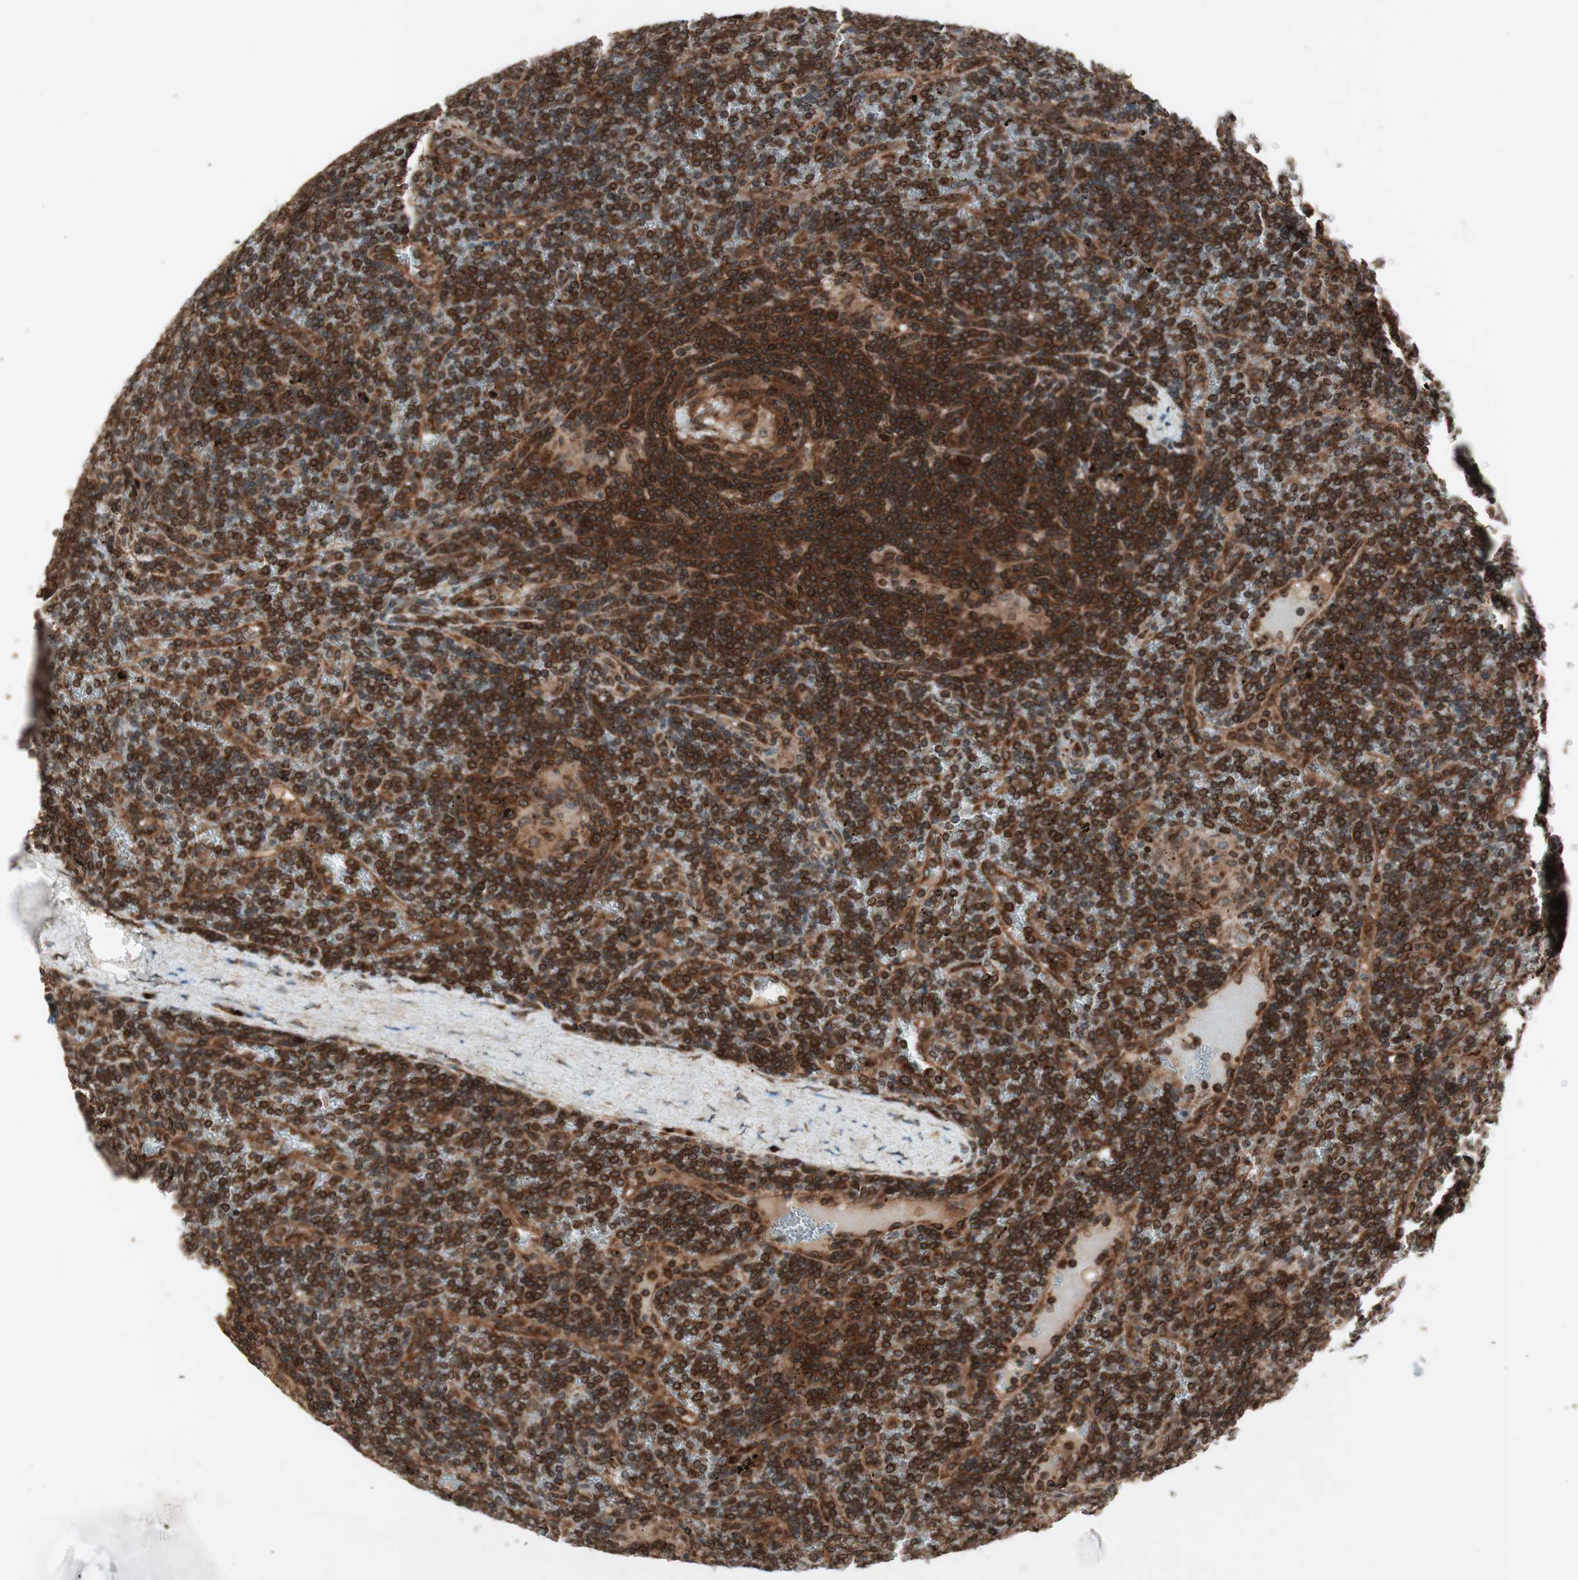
{"staining": {"intensity": "strong", "quantity": ">75%", "location": "cytoplasmic/membranous,nuclear"}, "tissue": "lymphoma", "cell_type": "Tumor cells", "image_type": "cancer", "snomed": [{"axis": "morphology", "description": "Malignant lymphoma, non-Hodgkin's type, Low grade"}, {"axis": "topography", "description": "Spleen"}], "caption": "There is high levels of strong cytoplasmic/membranous and nuclear expression in tumor cells of lymphoma, as demonstrated by immunohistochemical staining (brown color).", "gene": "NUP62", "patient": {"sex": "female", "age": 19}}